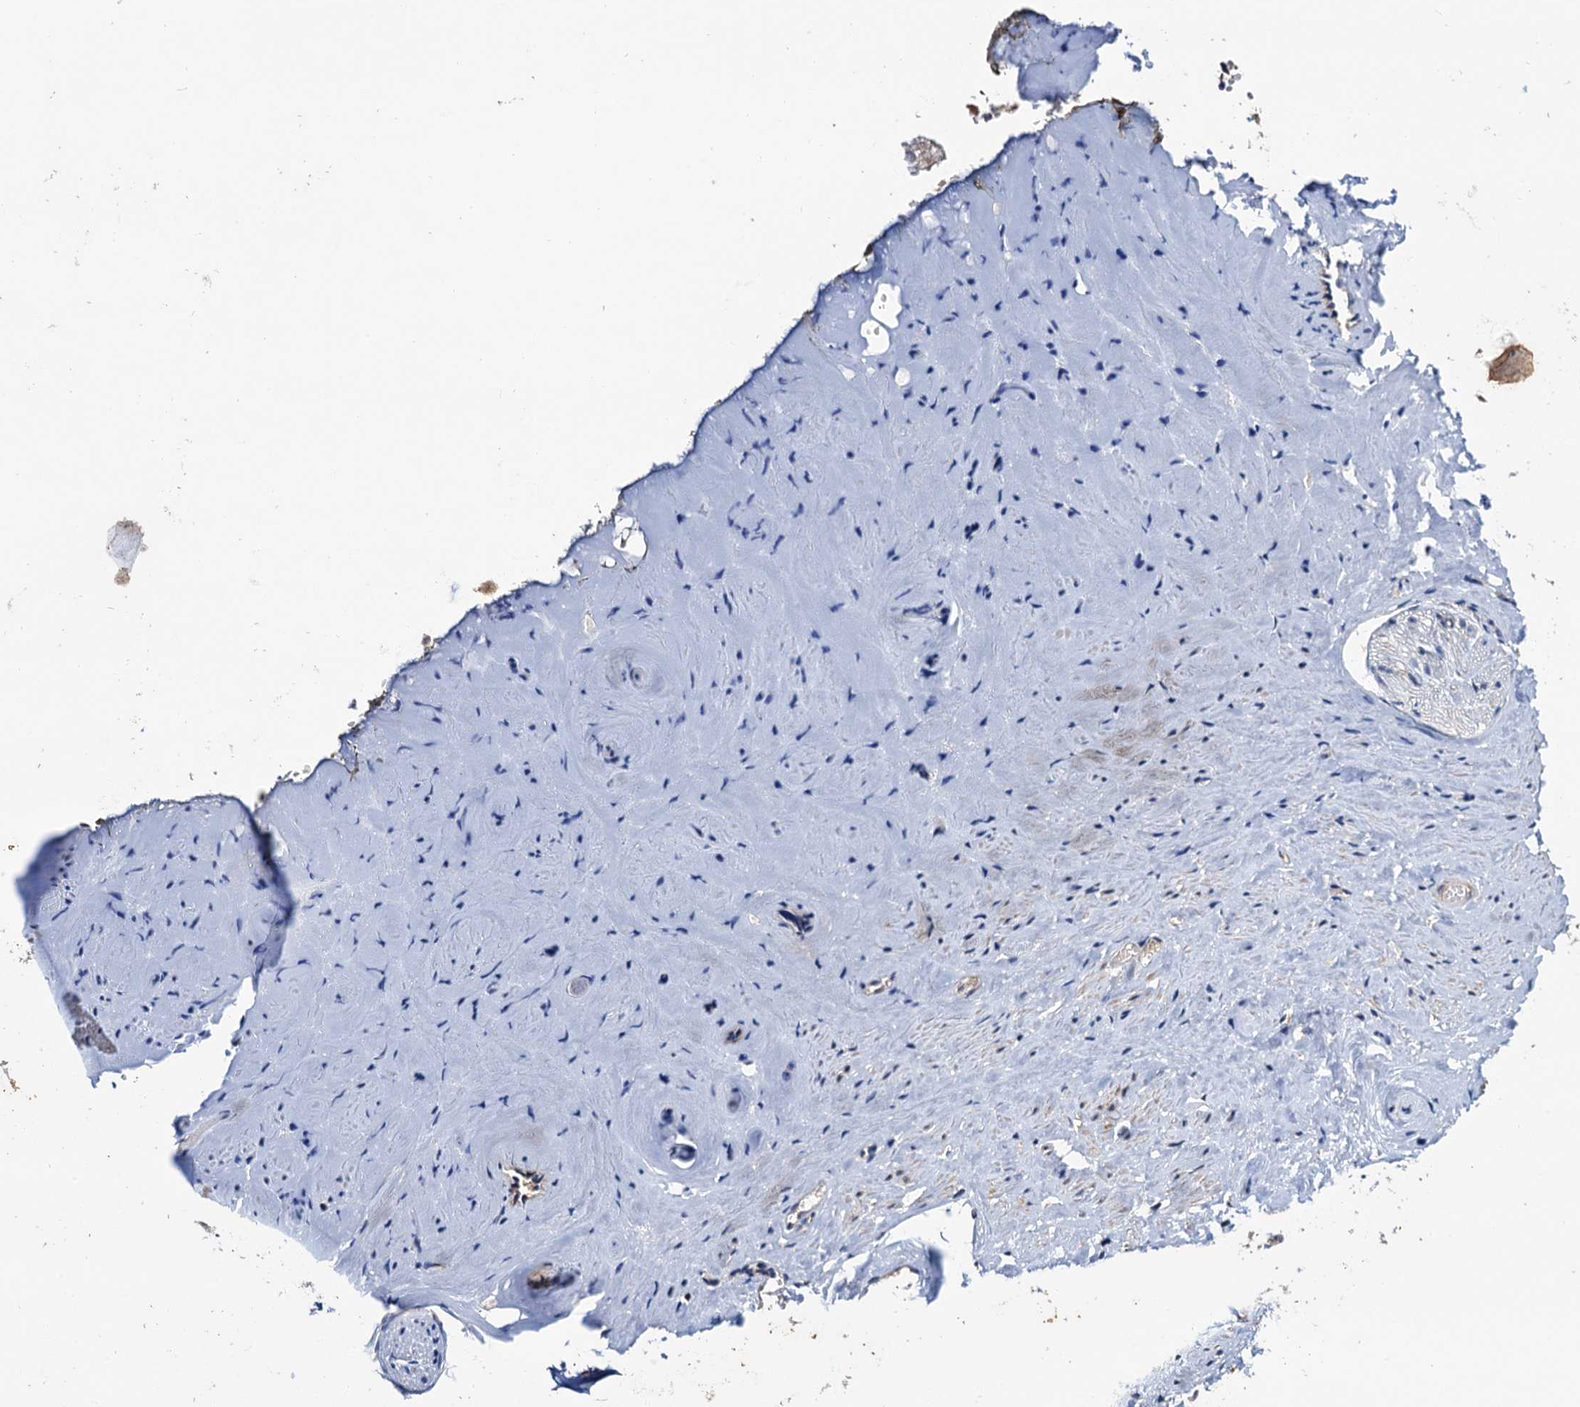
{"staining": {"intensity": "moderate", "quantity": "25%-75%", "location": "nuclear"}, "tissue": "vagina", "cell_type": "Squamous epithelial cells", "image_type": "normal", "snomed": [{"axis": "morphology", "description": "Normal tissue, NOS"}, {"axis": "topography", "description": "Vagina"}, {"axis": "topography", "description": "Cervix"}], "caption": "The photomicrograph reveals immunohistochemical staining of unremarkable vagina. There is moderate nuclear positivity is present in about 25%-75% of squamous epithelial cells.", "gene": "NAA16", "patient": {"sex": "female", "age": 40}}